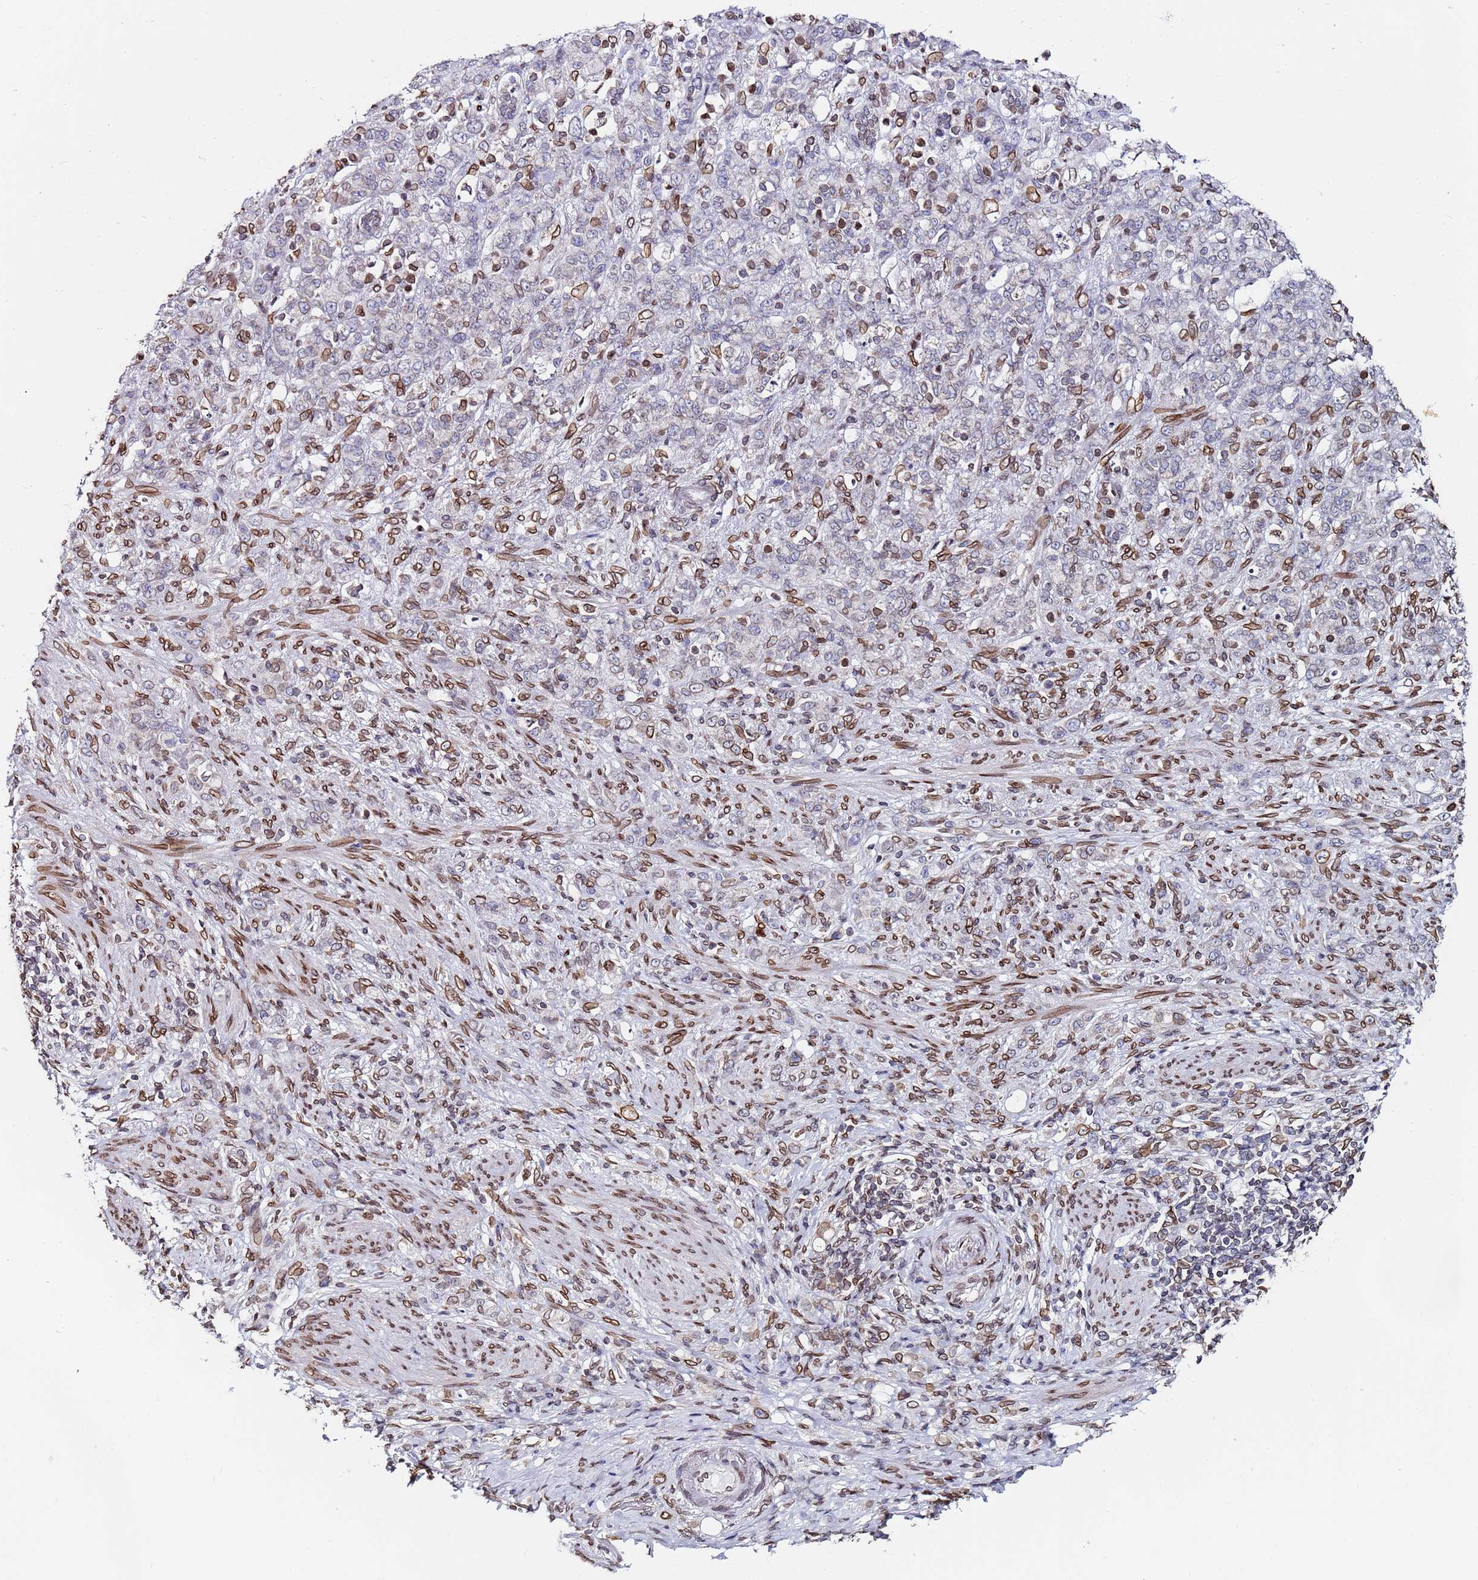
{"staining": {"intensity": "negative", "quantity": "none", "location": "none"}, "tissue": "stomach cancer", "cell_type": "Tumor cells", "image_type": "cancer", "snomed": [{"axis": "morphology", "description": "Adenocarcinoma, NOS"}, {"axis": "topography", "description": "Stomach"}], "caption": "This is an IHC histopathology image of stomach cancer (adenocarcinoma). There is no positivity in tumor cells.", "gene": "TOR1AIP1", "patient": {"sex": "female", "age": 79}}